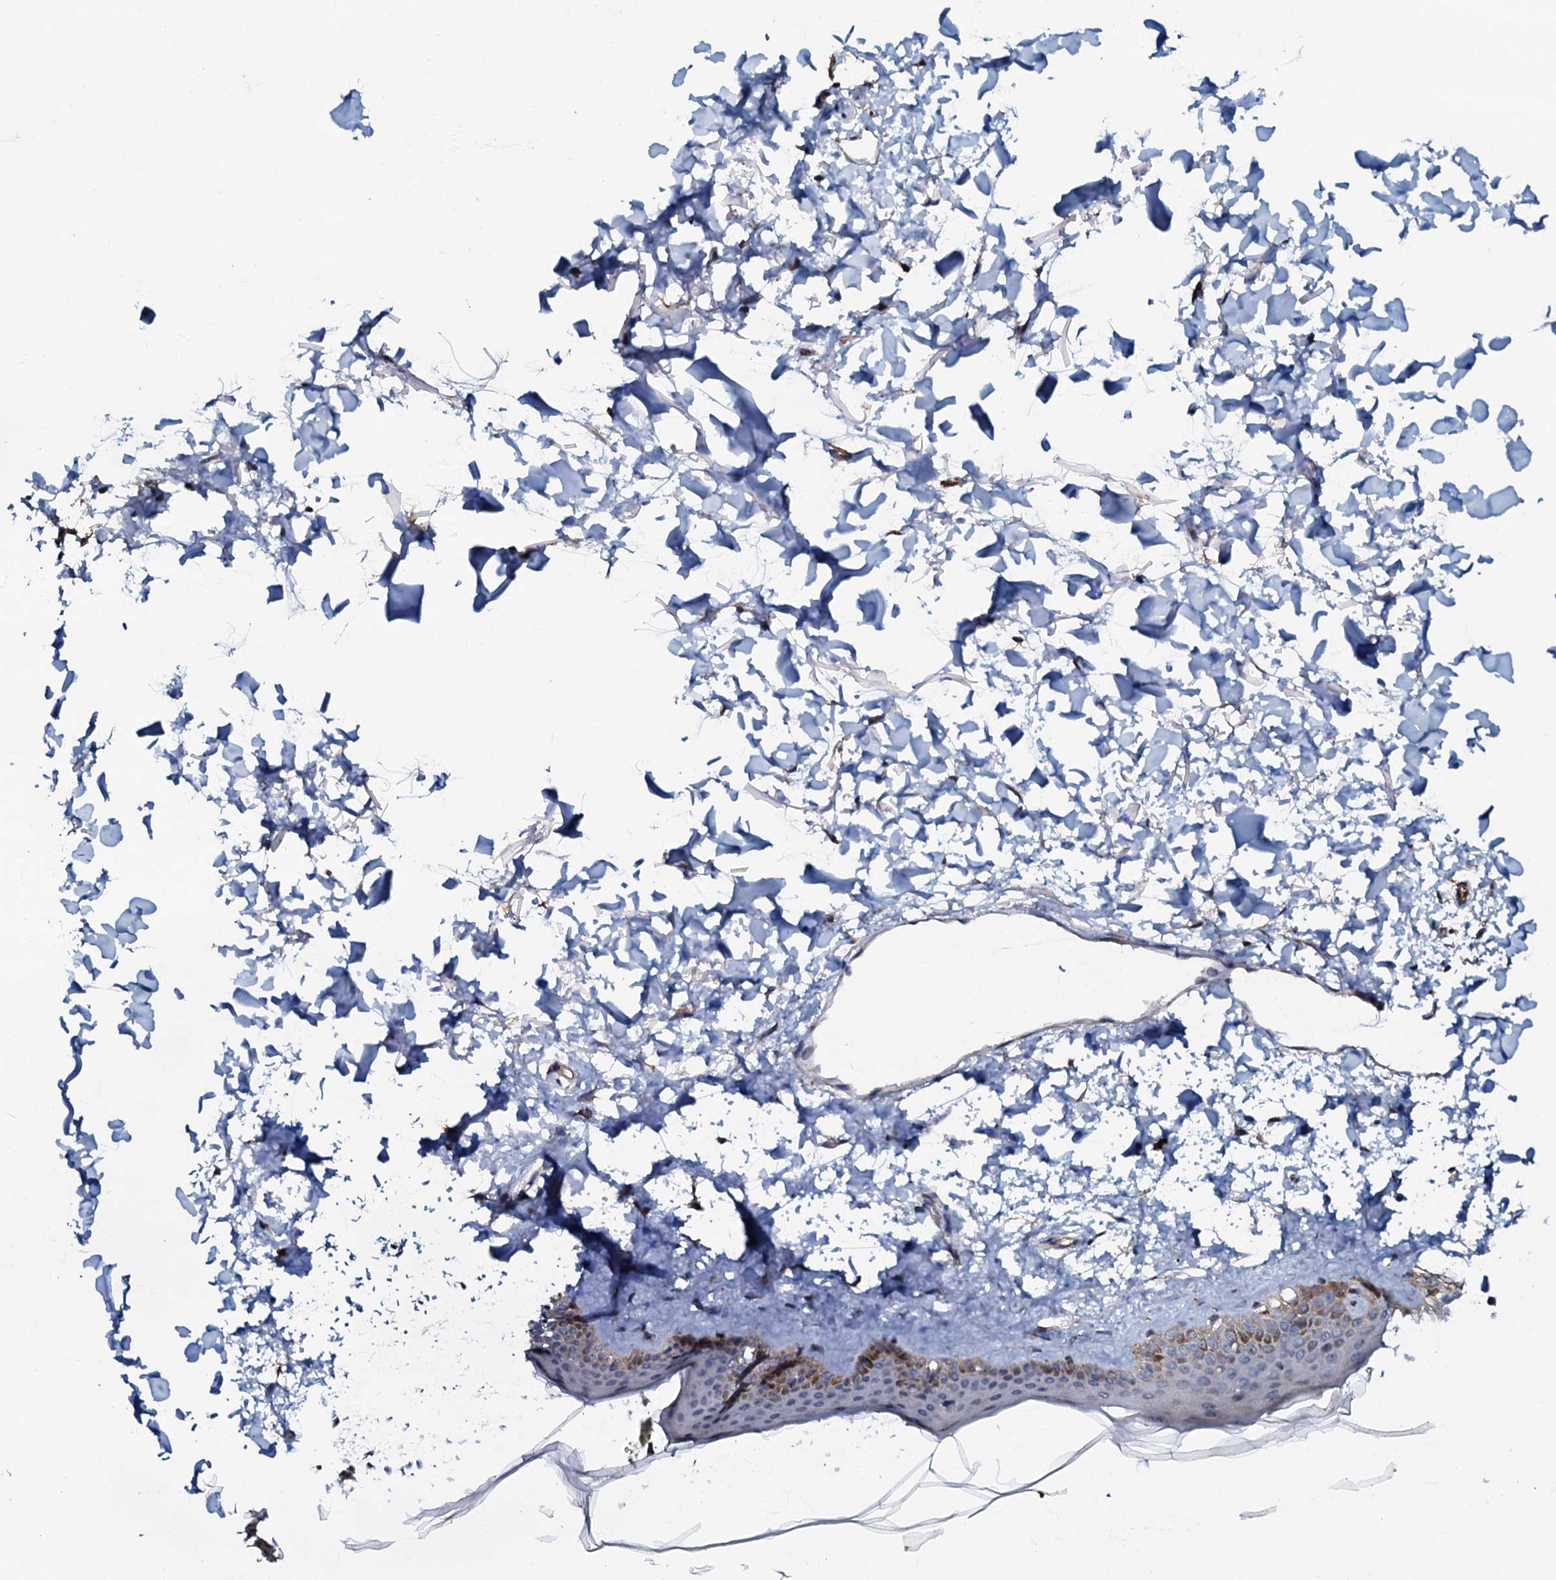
{"staining": {"intensity": "weak", "quantity": "<25%", "location": "cytoplasmic/membranous"}, "tissue": "skin", "cell_type": "Fibroblasts", "image_type": "normal", "snomed": [{"axis": "morphology", "description": "Normal tissue, NOS"}, {"axis": "topography", "description": "Skin"}], "caption": "IHC photomicrograph of benign skin: human skin stained with DAB (3,3'-diaminobenzidine) reveals no significant protein positivity in fibroblasts.", "gene": "CPNE2", "patient": {"sex": "female", "age": 58}}